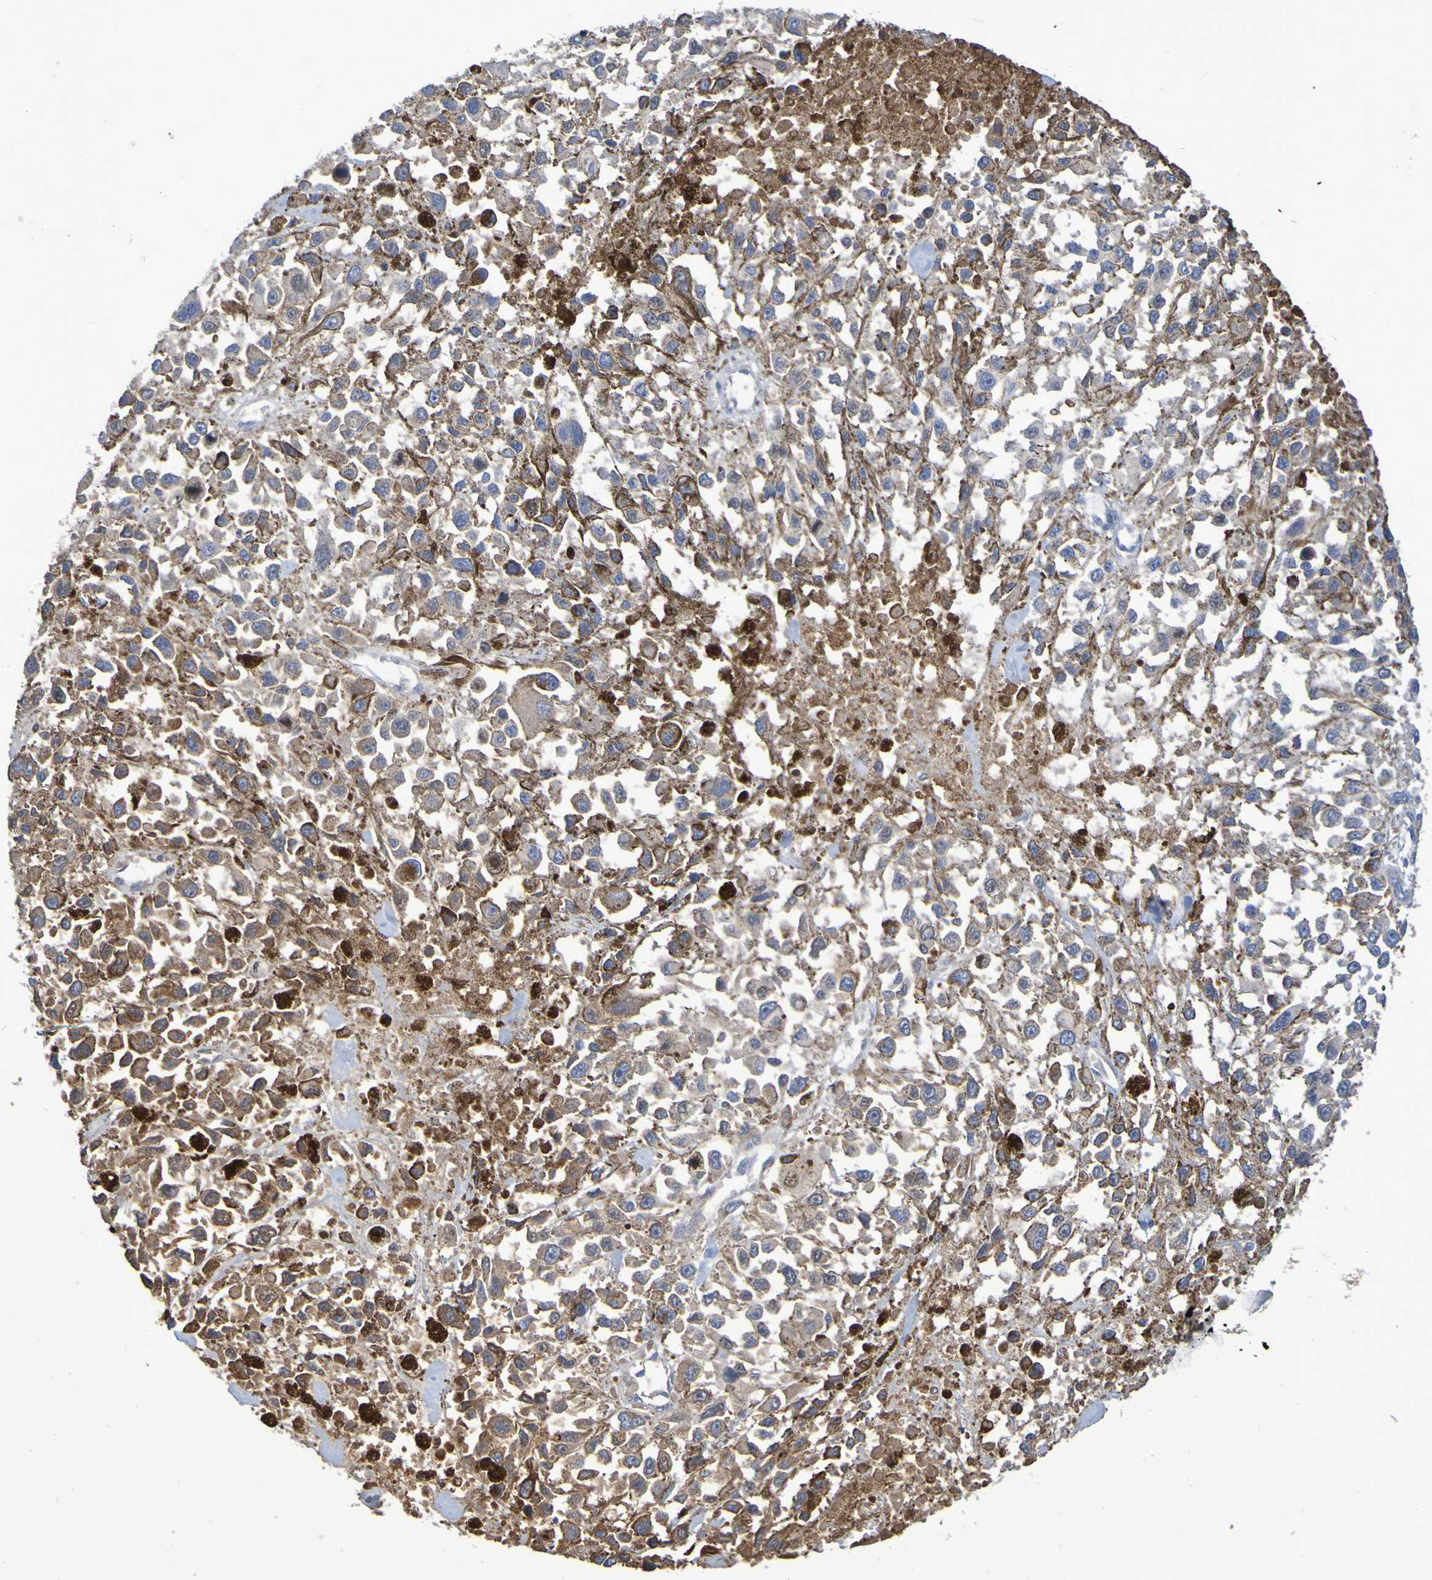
{"staining": {"intensity": "moderate", "quantity": "<25%", "location": "cytoplasmic/membranous"}, "tissue": "melanoma", "cell_type": "Tumor cells", "image_type": "cancer", "snomed": [{"axis": "morphology", "description": "Malignant melanoma, Metastatic site"}, {"axis": "topography", "description": "Lymph node"}], "caption": "The histopathology image reveals a brown stain indicating the presence of a protein in the cytoplasmic/membranous of tumor cells in melanoma.", "gene": "GAB3", "patient": {"sex": "male", "age": 59}}